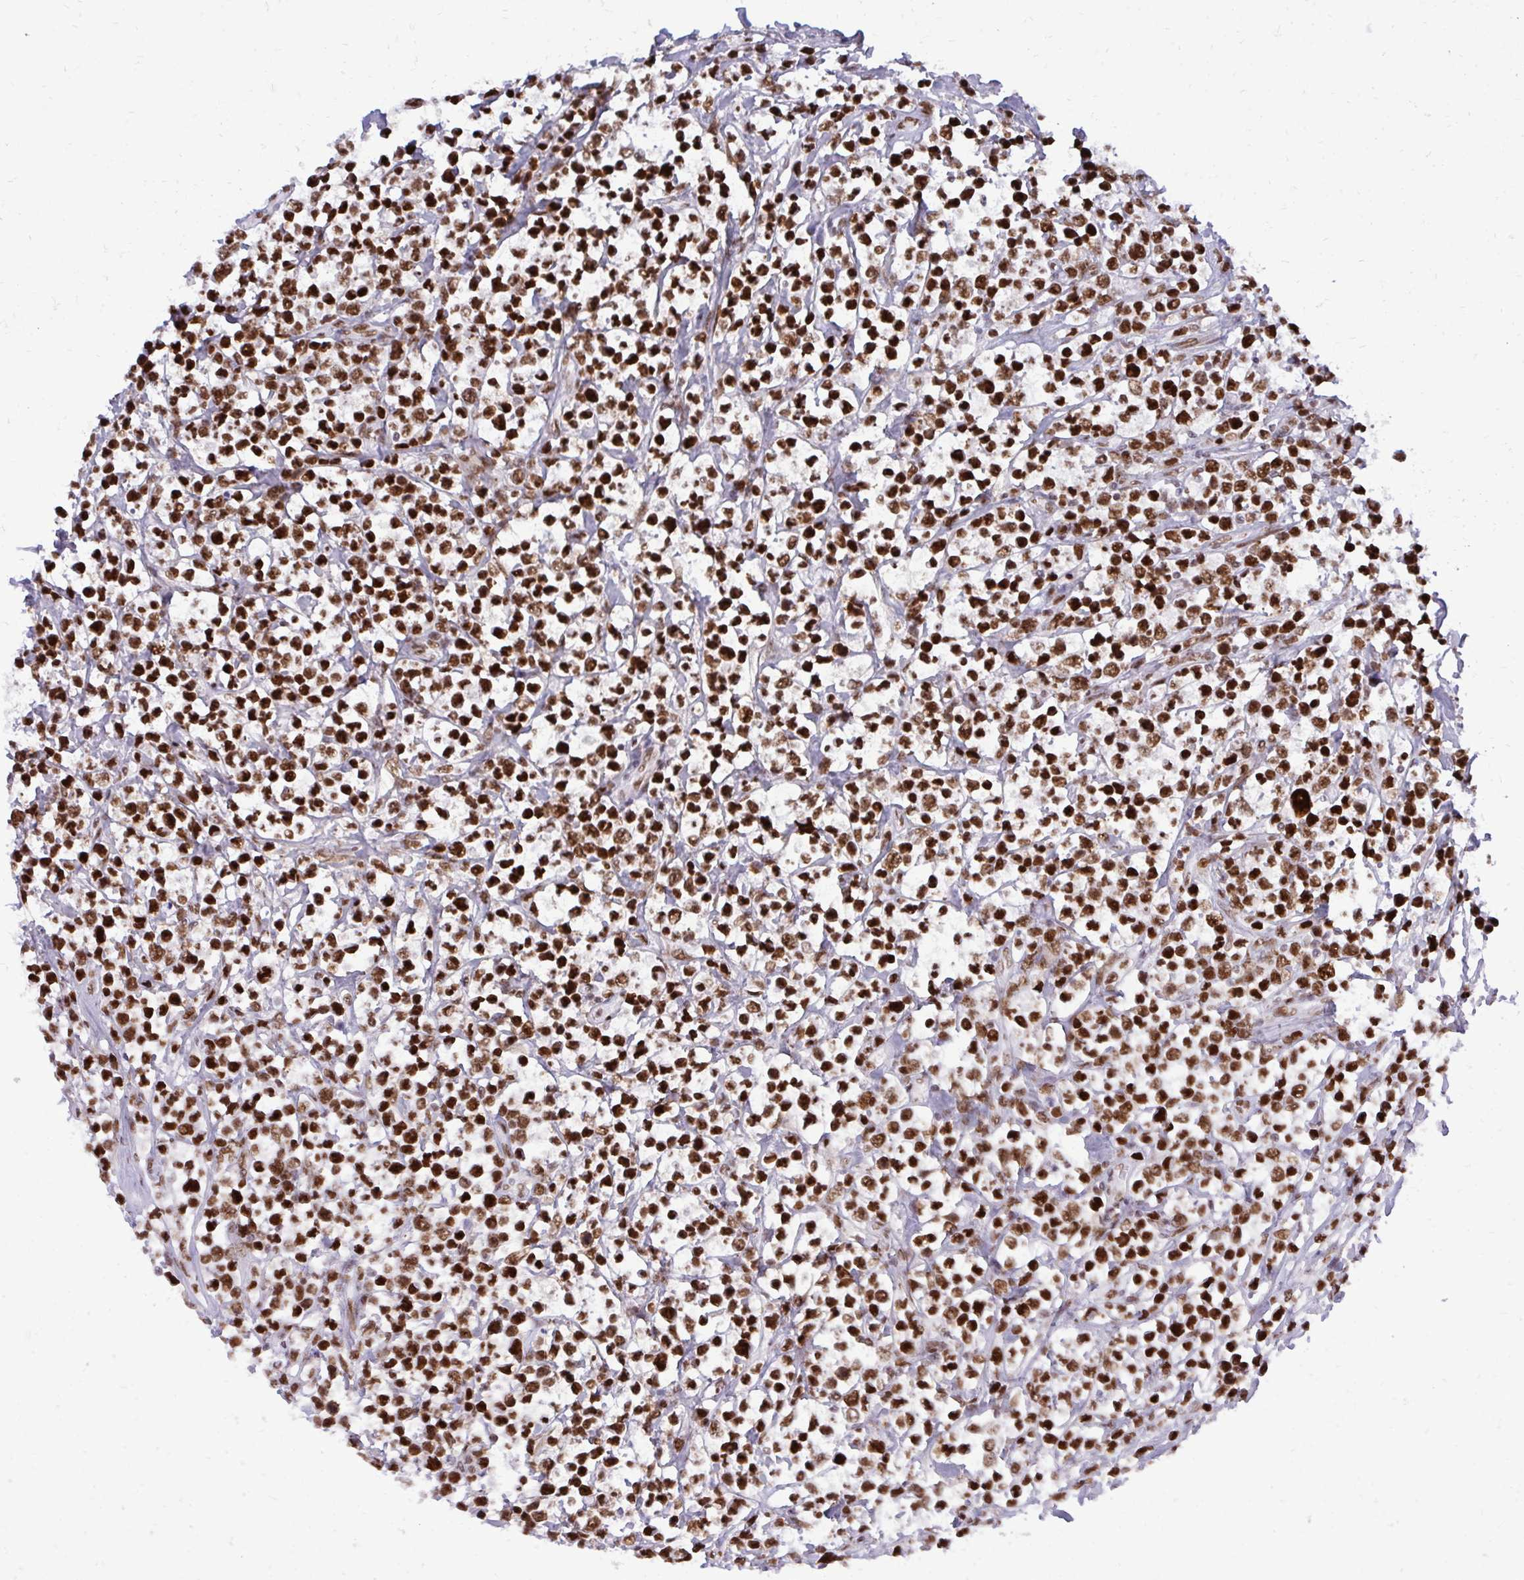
{"staining": {"intensity": "strong", "quantity": ">75%", "location": "nuclear"}, "tissue": "lymphoma", "cell_type": "Tumor cells", "image_type": "cancer", "snomed": [{"axis": "morphology", "description": "Malignant lymphoma, non-Hodgkin's type, High grade"}, {"axis": "topography", "description": "Soft tissue"}], "caption": "Protein staining of lymphoma tissue shows strong nuclear positivity in about >75% of tumor cells. (IHC, brightfield microscopy, high magnification).", "gene": "CDYL", "patient": {"sex": "female", "age": 56}}